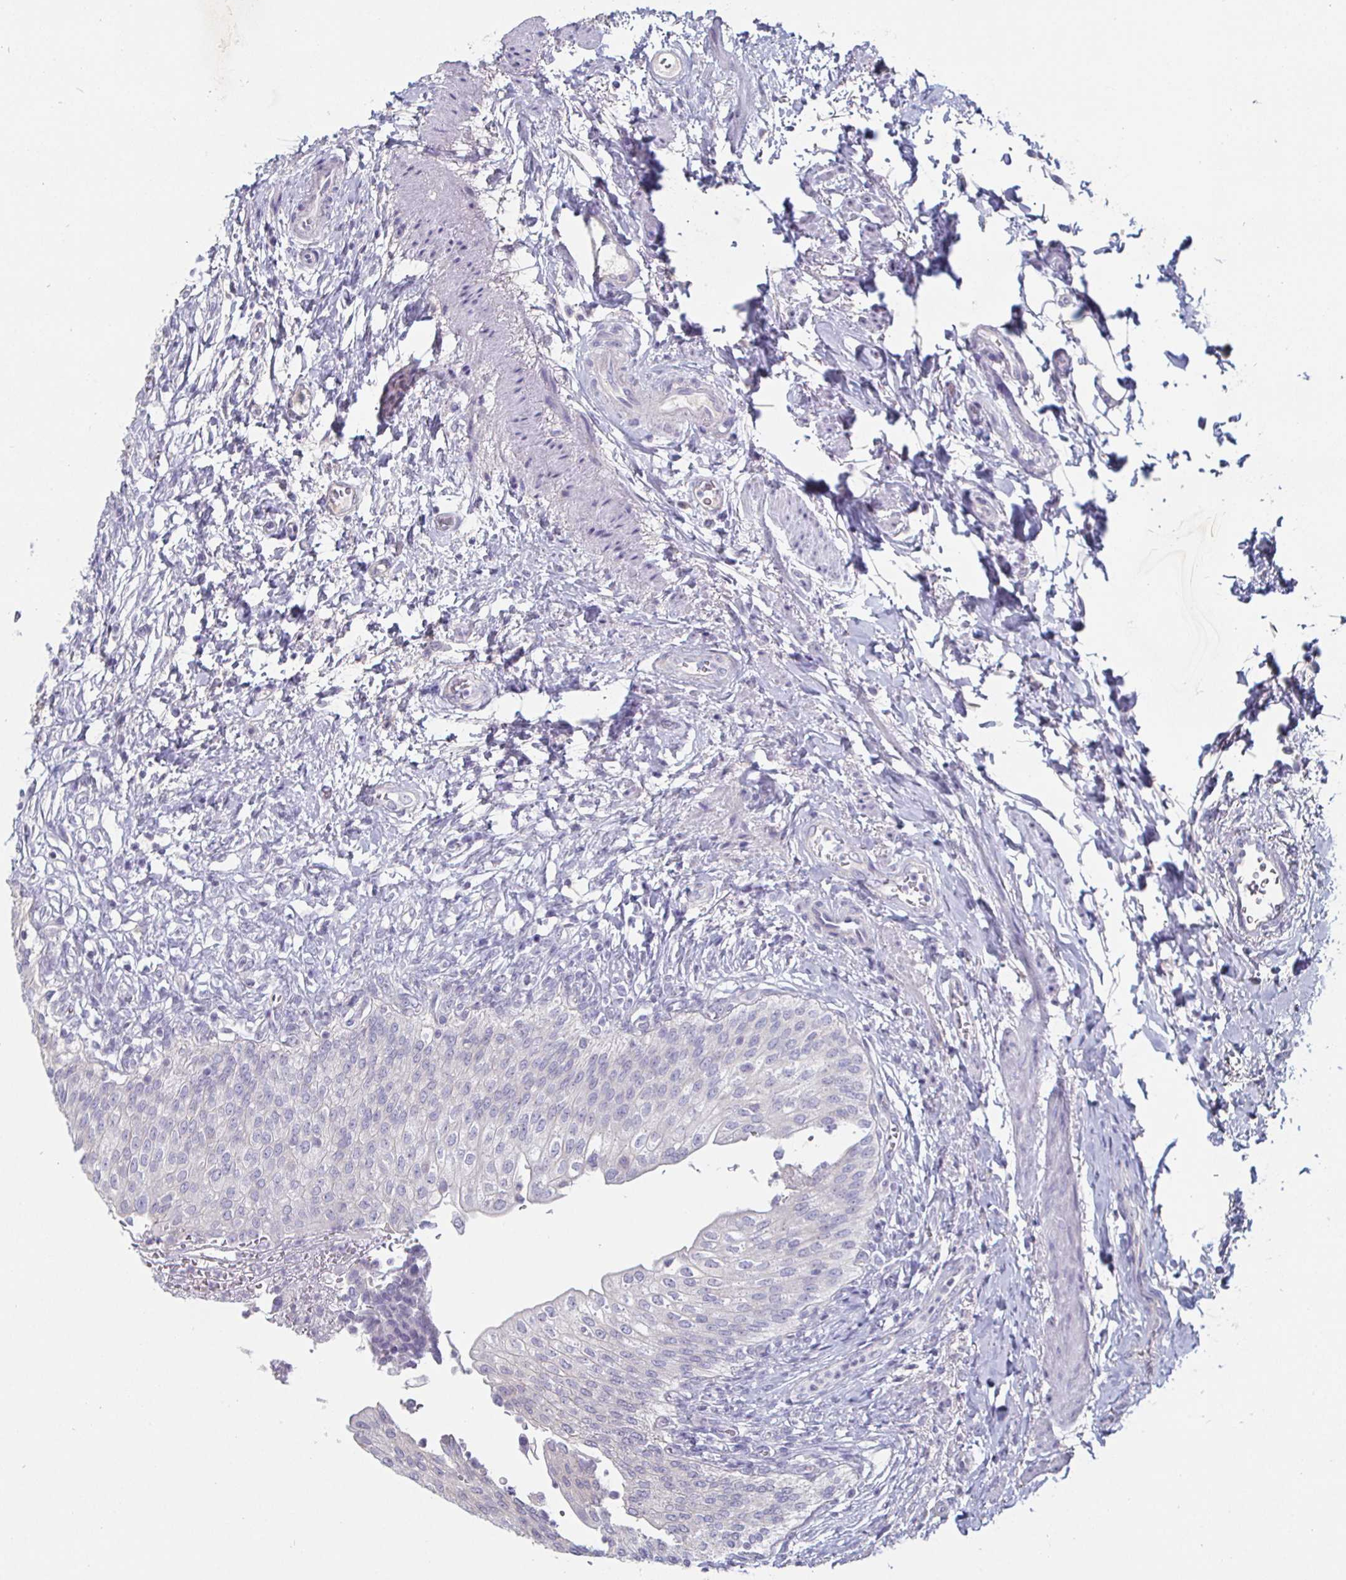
{"staining": {"intensity": "negative", "quantity": "none", "location": "none"}, "tissue": "urinary bladder", "cell_type": "Urothelial cells", "image_type": "normal", "snomed": [{"axis": "morphology", "description": "Normal tissue, NOS"}, {"axis": "topography", "description": "Urinary bladder"}, {"axis": "topography", "description": "Peripheral nerve tissue"}], "caption": "Protein analysis of benign urinary bladder exhibits no significant positivity in urothelial cells. Brightfield microscopy of immunohistochemistry stained with DAB (brown) and hematoxylin (blue), captured at high magnification.", "gene": "ENPP1", "patient": {"sex": "female", "age": 60}}